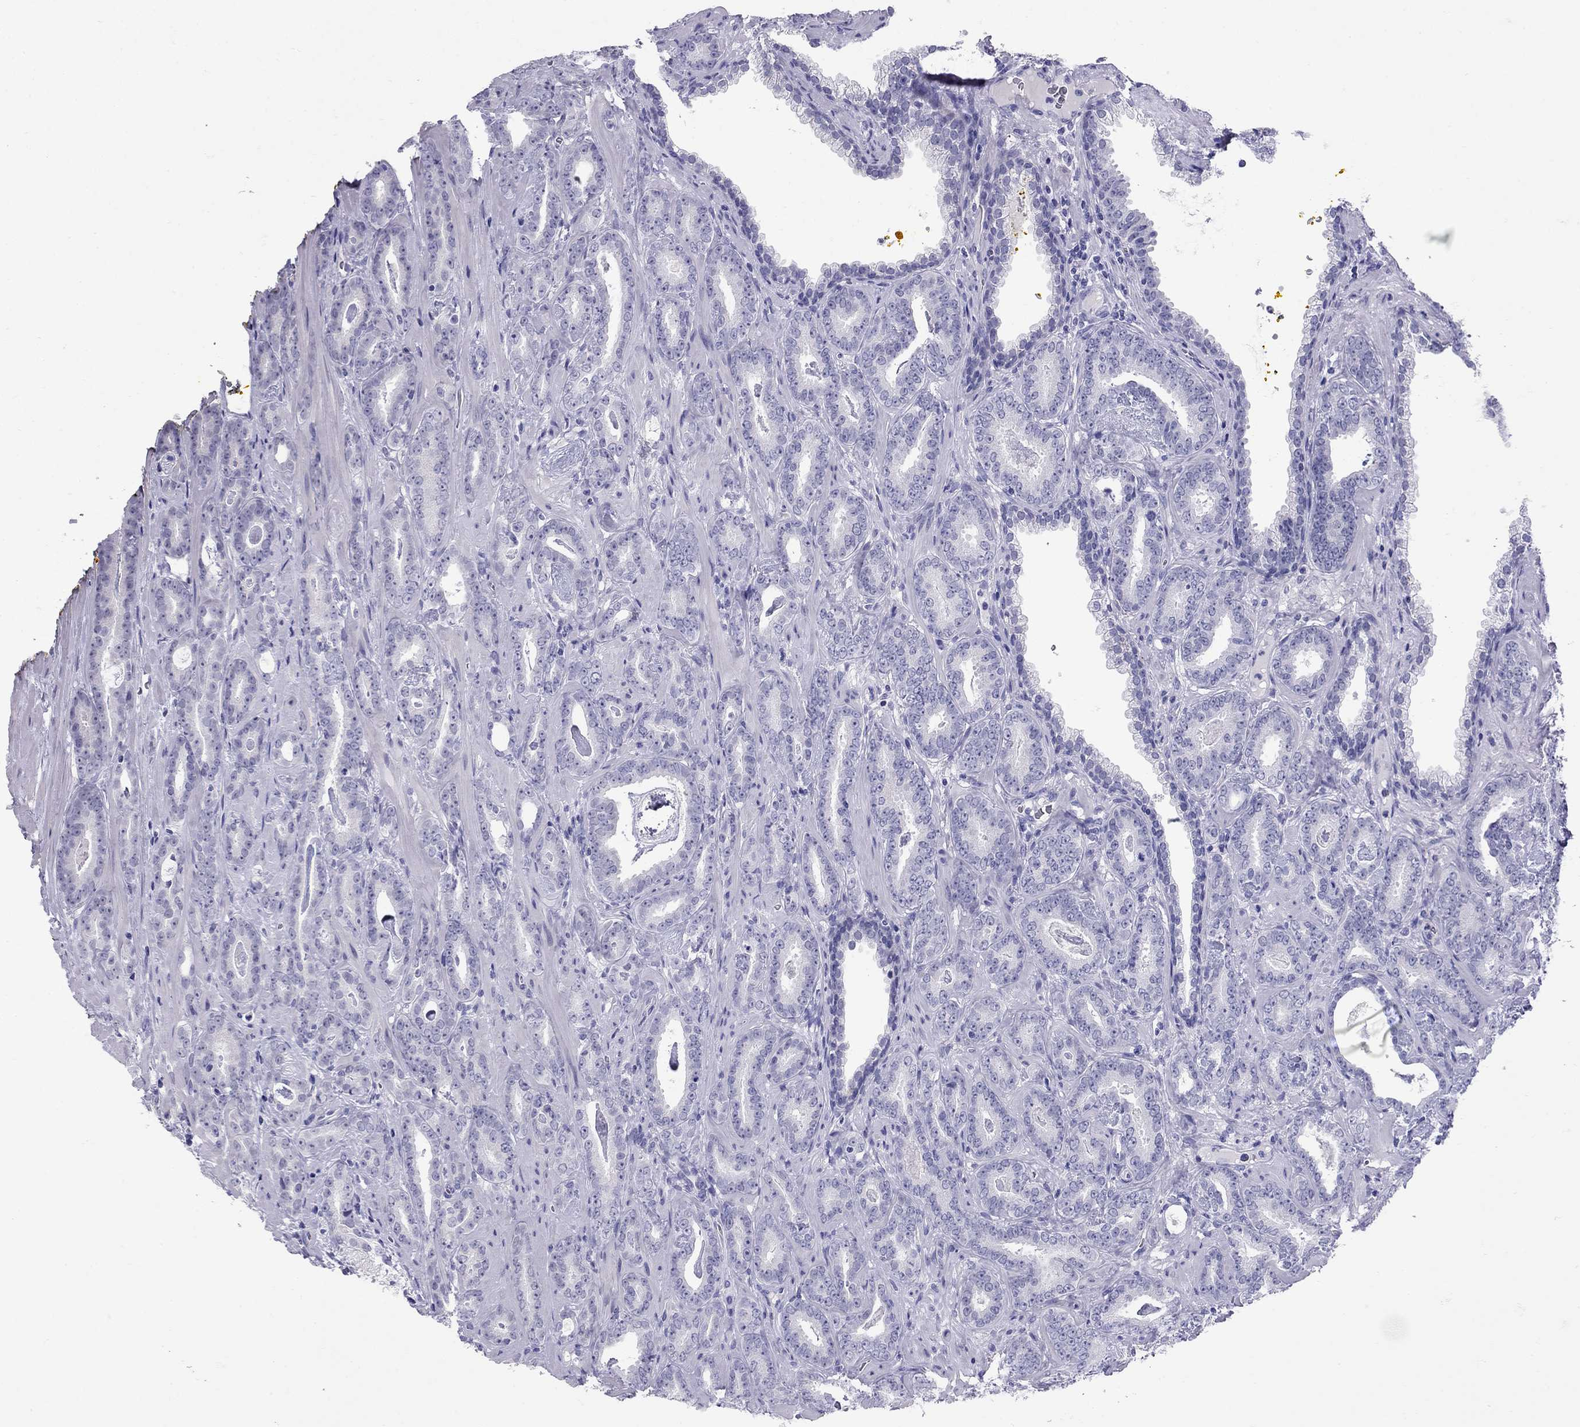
{"staining": {"intensity": "negative", "quantity": "none", "location": "none"}, "tissue": "prostate cancer", "cell_type": "Tumor cells", "image_type": "cancer", "snomed": [{"axis": "morphology", "description": "Adenocarcinoma, Medium grade"}, {"axis": "topography", "description": "Prostate and seminal vesicle, NOS"}, {"axis": "topography", "description": "Prostate"}], "caption": "The photomicrograph shows no staining of tumor cells in prostate cancer (adenocarcinoma (medium-grade)). (Immunohistochemistry (ihc), brightfield microscopy, high magnification).", "gene": "GRIA2", "patient": {"sex": "male", "age": 54}}